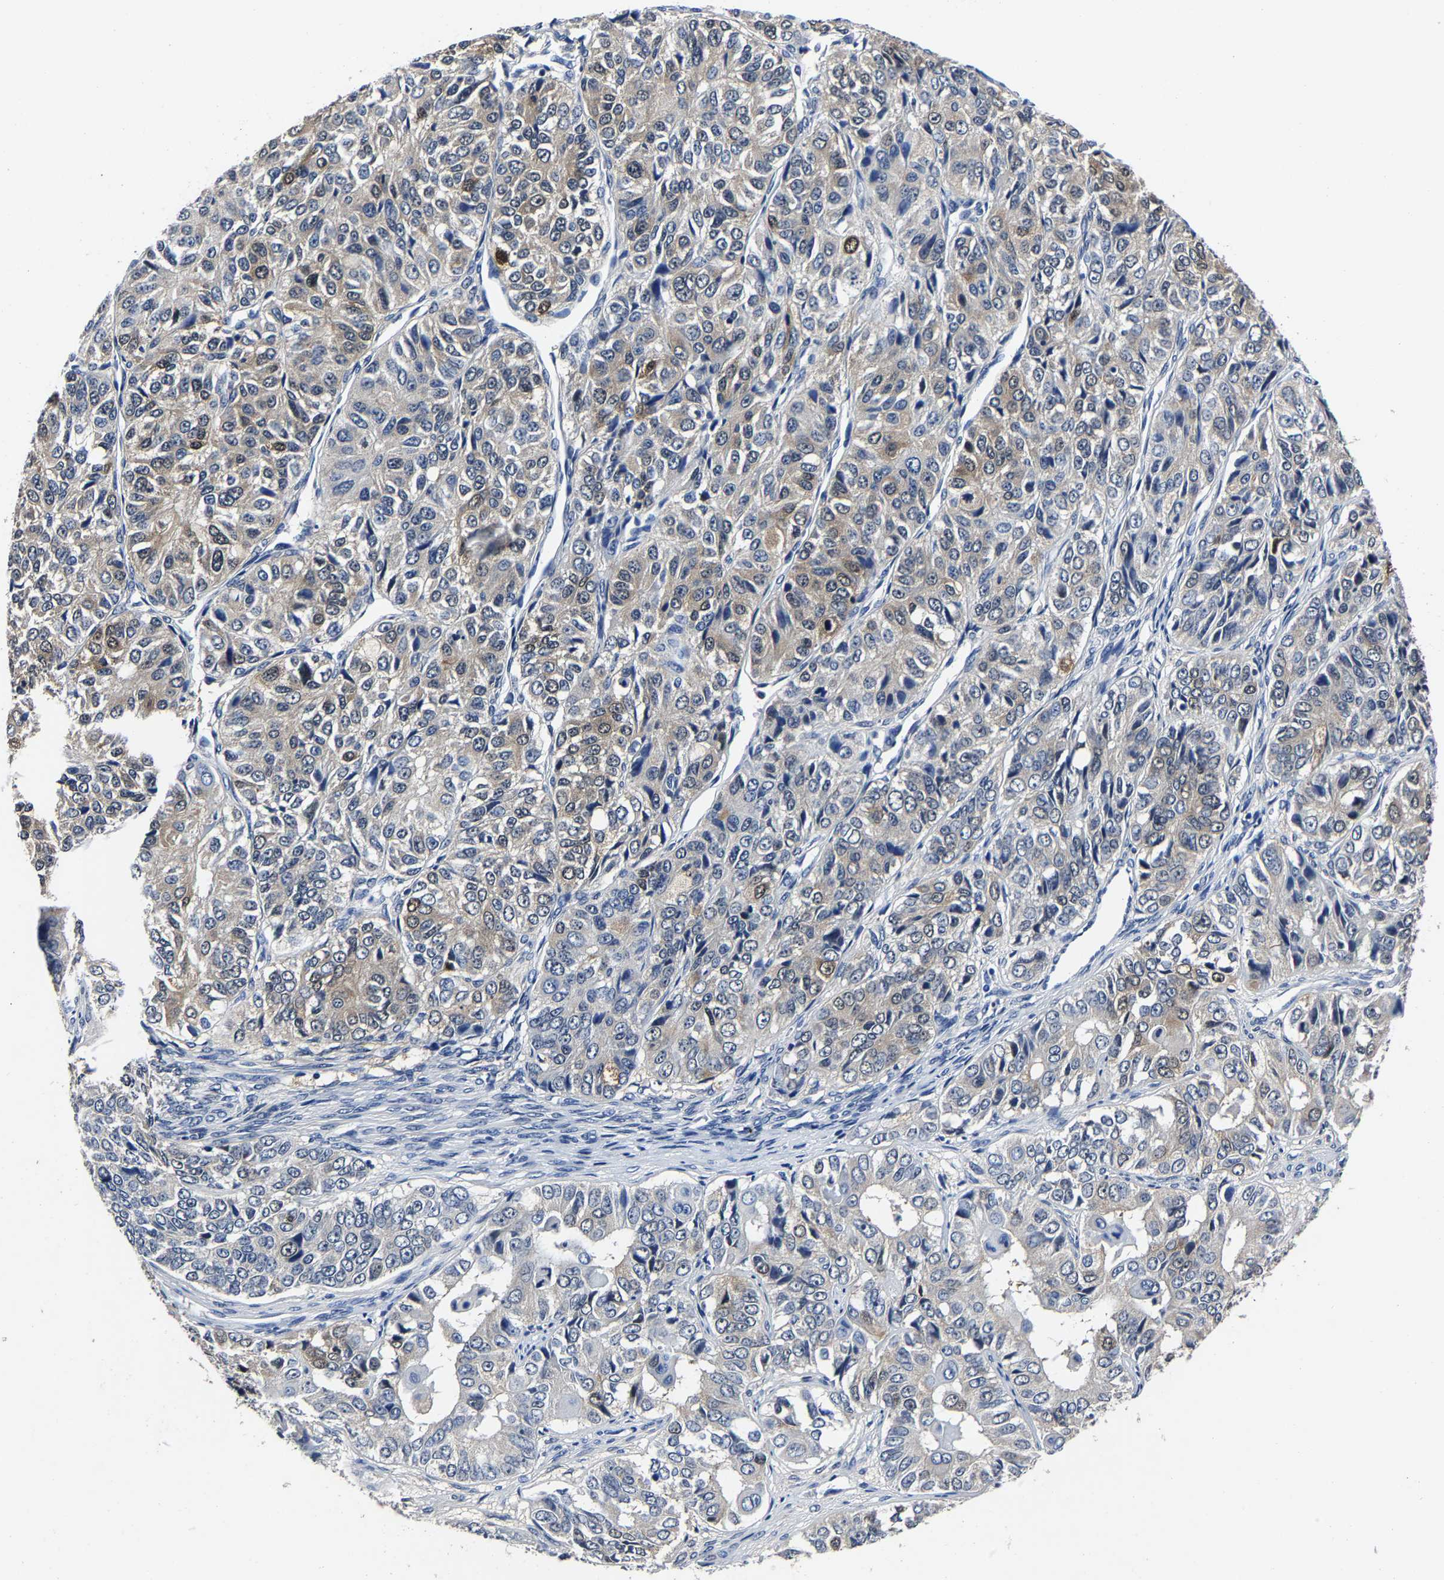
{"staining": {"intensity": "weak", "quantity": "<25%", "location": "cytoplasmic/membranous"}, "tissue": "ovarian cancer", "cell_type": "Tumor cells", "image_type": "cancer", "snomed": [{"axis": "morphology", "description": "Carcinoma, endometroid"}, {"axis": "topography", "description": "Ovary"}], "caption": "A photomicrograph of human ovarian cancer is negative for staining in tumor cells.", "gene": "PSPH", "patient": {"sex": "female", "age": 51}}